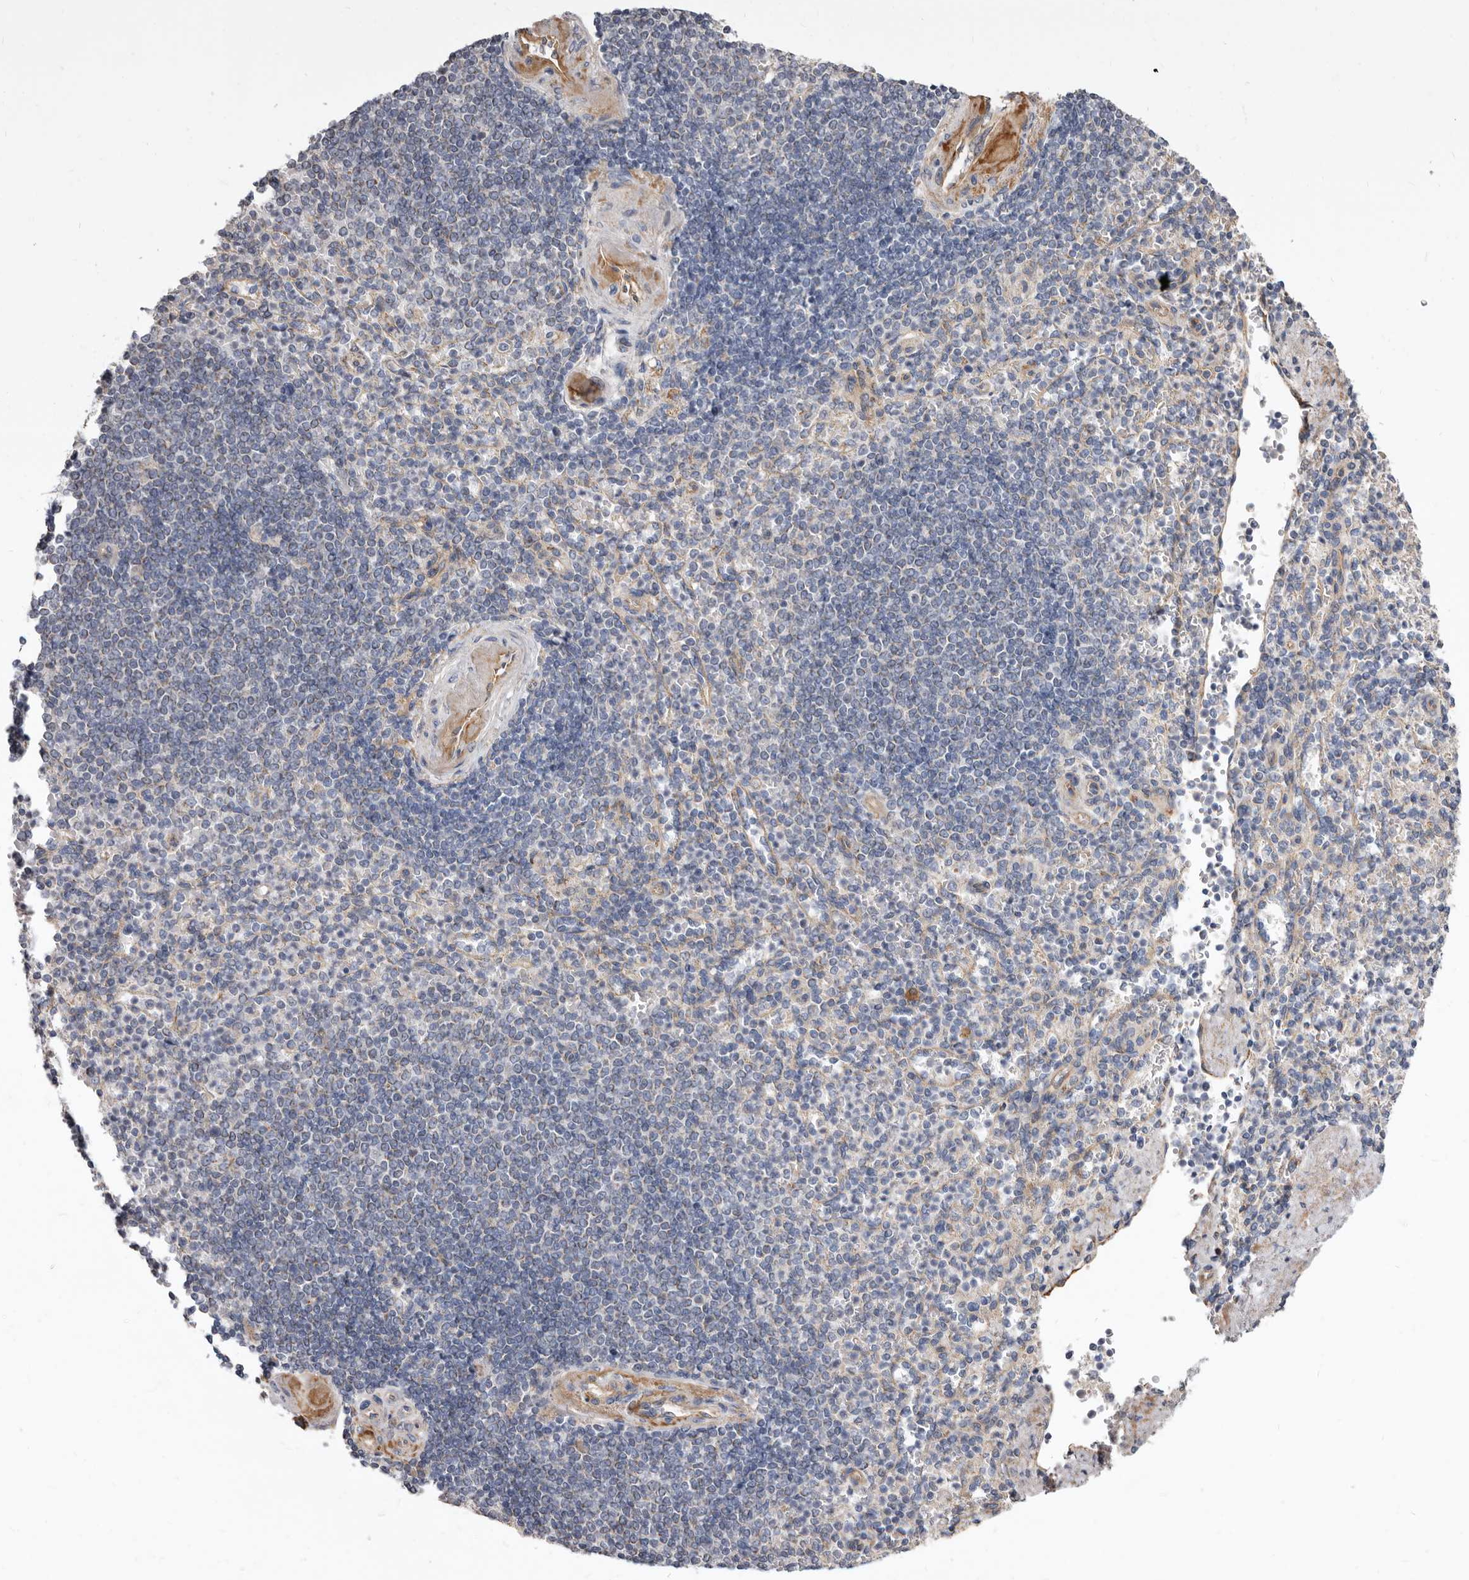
{"staining": {"intensity": "weak", "quantity": "<25%", "location": "cytoplasmic/membranous"}, "tissue": "spleen", "cell_type": "Cells in red pulp", "image_type": "normal", "snomed": [{"axis": "morphology", "description": "Normal tissue, NOS"}, {"axis": "topography", "description": "Spleen"}], "caption": "The photomicrograph demonstrates no significant positivity in cells in red pulp of spleen. (Stains: DAB (3,3'-diaminobenzidine) immunohistochemistry (IHC) with hematoxylin counter stain, Microscopy: brightfield microscopy at high magnification).", "gene": "FMO2", "patient": {"sex": "female", "age": 74}}